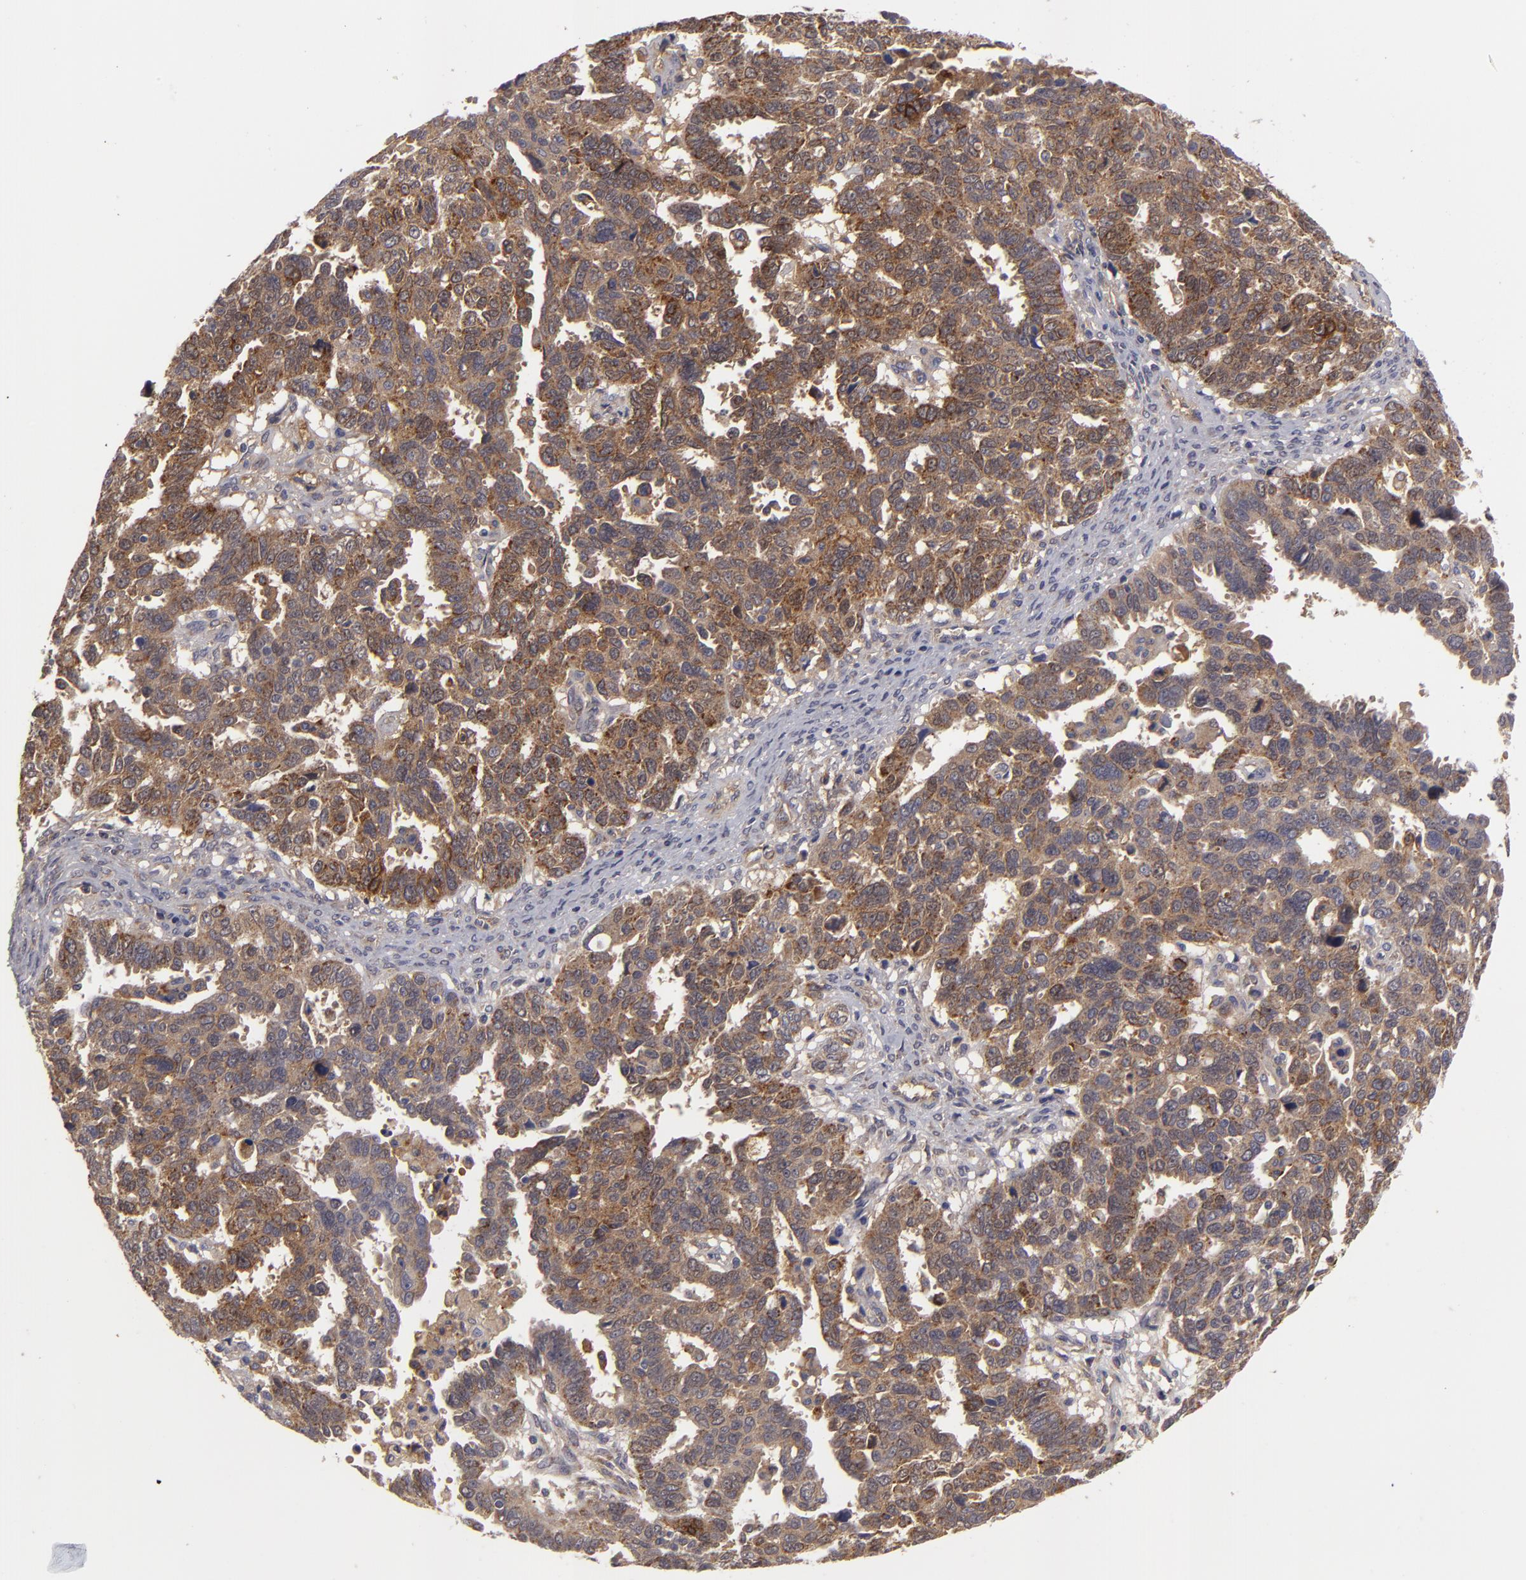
{"staining": {"intensity": "moderate", "quantity": "25%-75%", "location": "cytoplasmic/membranous"}, "tissue": "ovarian cancer", "cell_type": "Tumor cells", "image_type": "cancer", "snomed": [{"axis": "morphology", "description": "Carcinoma, endometroid"}, {"axis": "morphology", "description": "Cystadenocarcinoma, serous, NOS"}, {"axis": "topography", "description": "Ovary"}], "caption": "Ovarian serous cystadenocarcinoma tissue demonstrates moderate cytoplasmic/membranous expression in about 25%-75% of tumor cells", "gene": "ALCAM", "patient": {"sex": "female", "age": 45}}